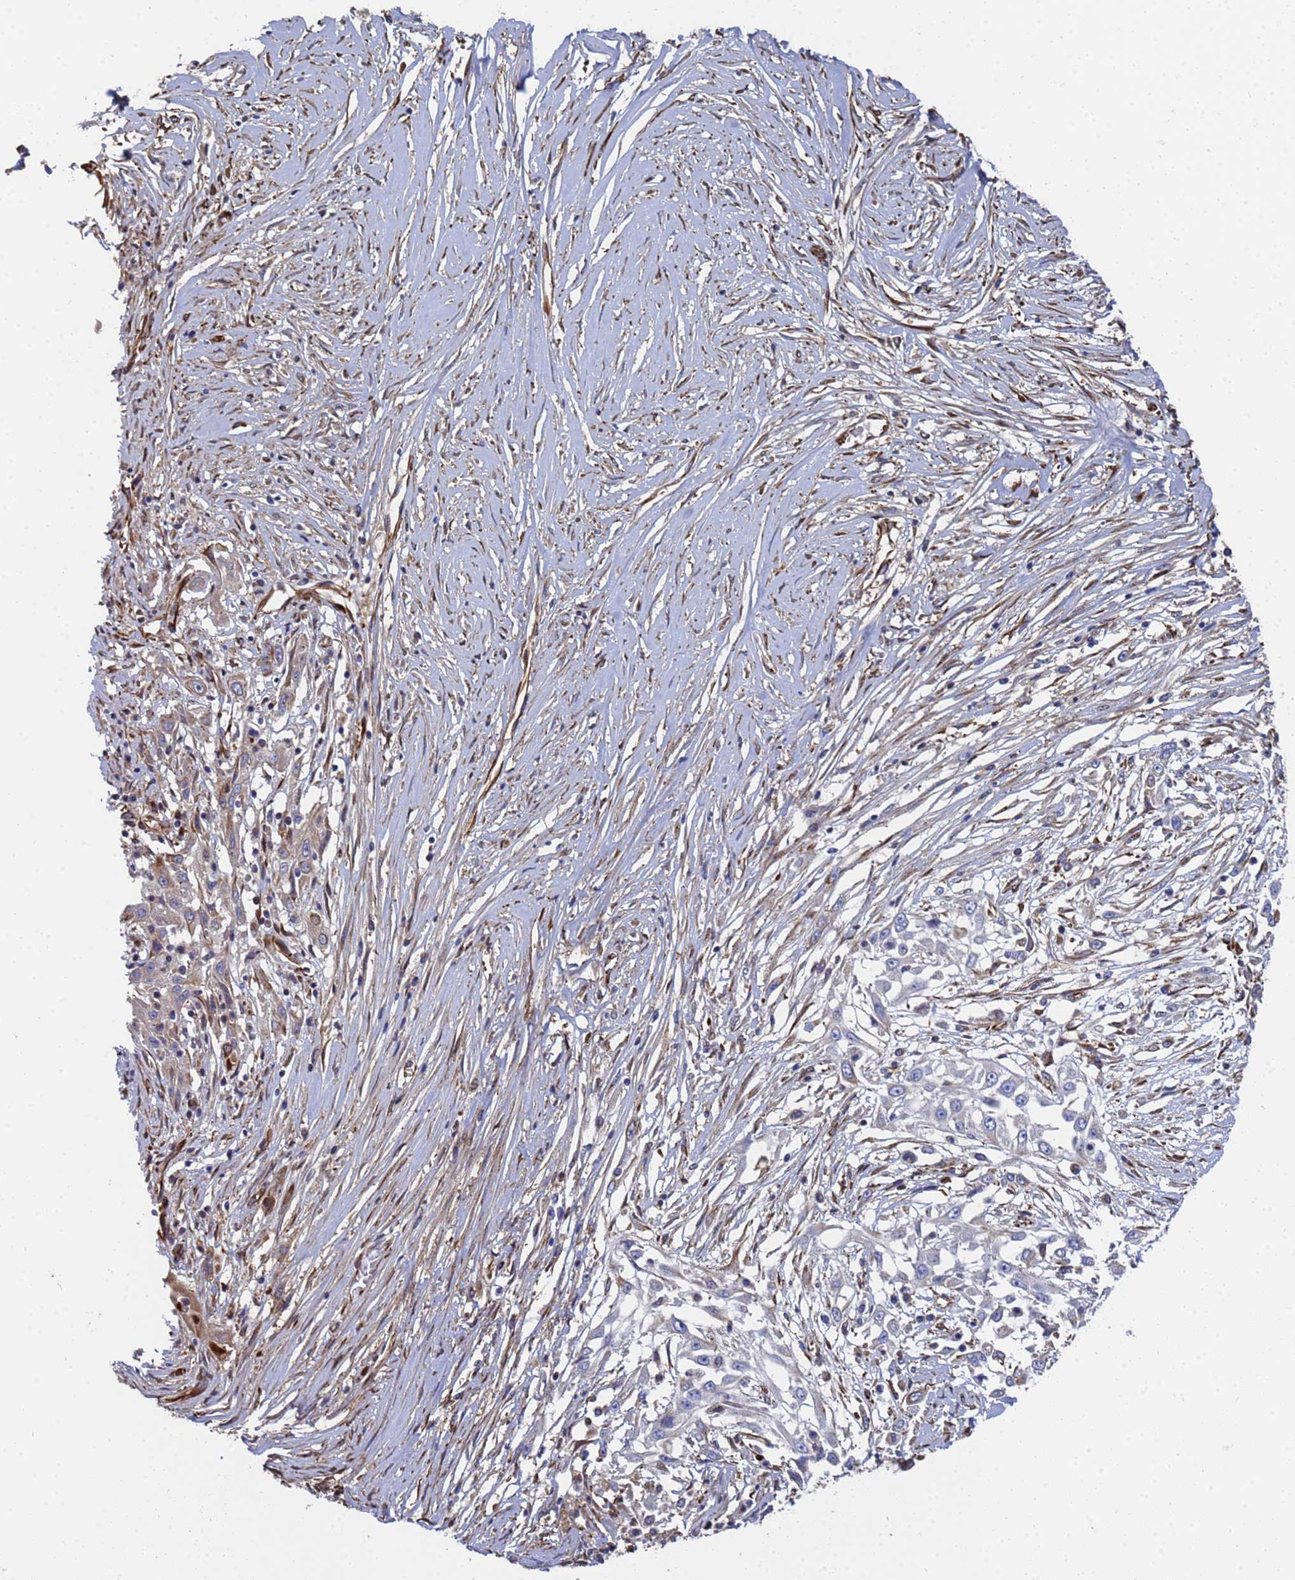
{"staining": {"intensity": "negative", "quantity": "none", "location": "none"}, "tissue": "skin cancer", "cell_type": "Tumor cells", "image_type": "cancer", "snomed": [{"axis": "morphology", "description": "Squamous cell carcinoma, NOS"}, {"axis": "morphology", "description": "Squamous cell carcinoma, metastatic, NOS"}, {"axis": "topography", "description": "Skin"}, {"axis": "topography", "description": "Lymph node"}], "caption": "Histopathology image shows no significant protein expression in tumor cells of skin squamous cell carcinoma. The staining was performed using DAB (3,3'-diaminobenzidine) to visualize the protein expression in brown, while the nuclei were stained in blue with hematoxylin (Magnification: 20x).", "gene": "SYT13", "patient": {"sex": "male", "age": 75}}